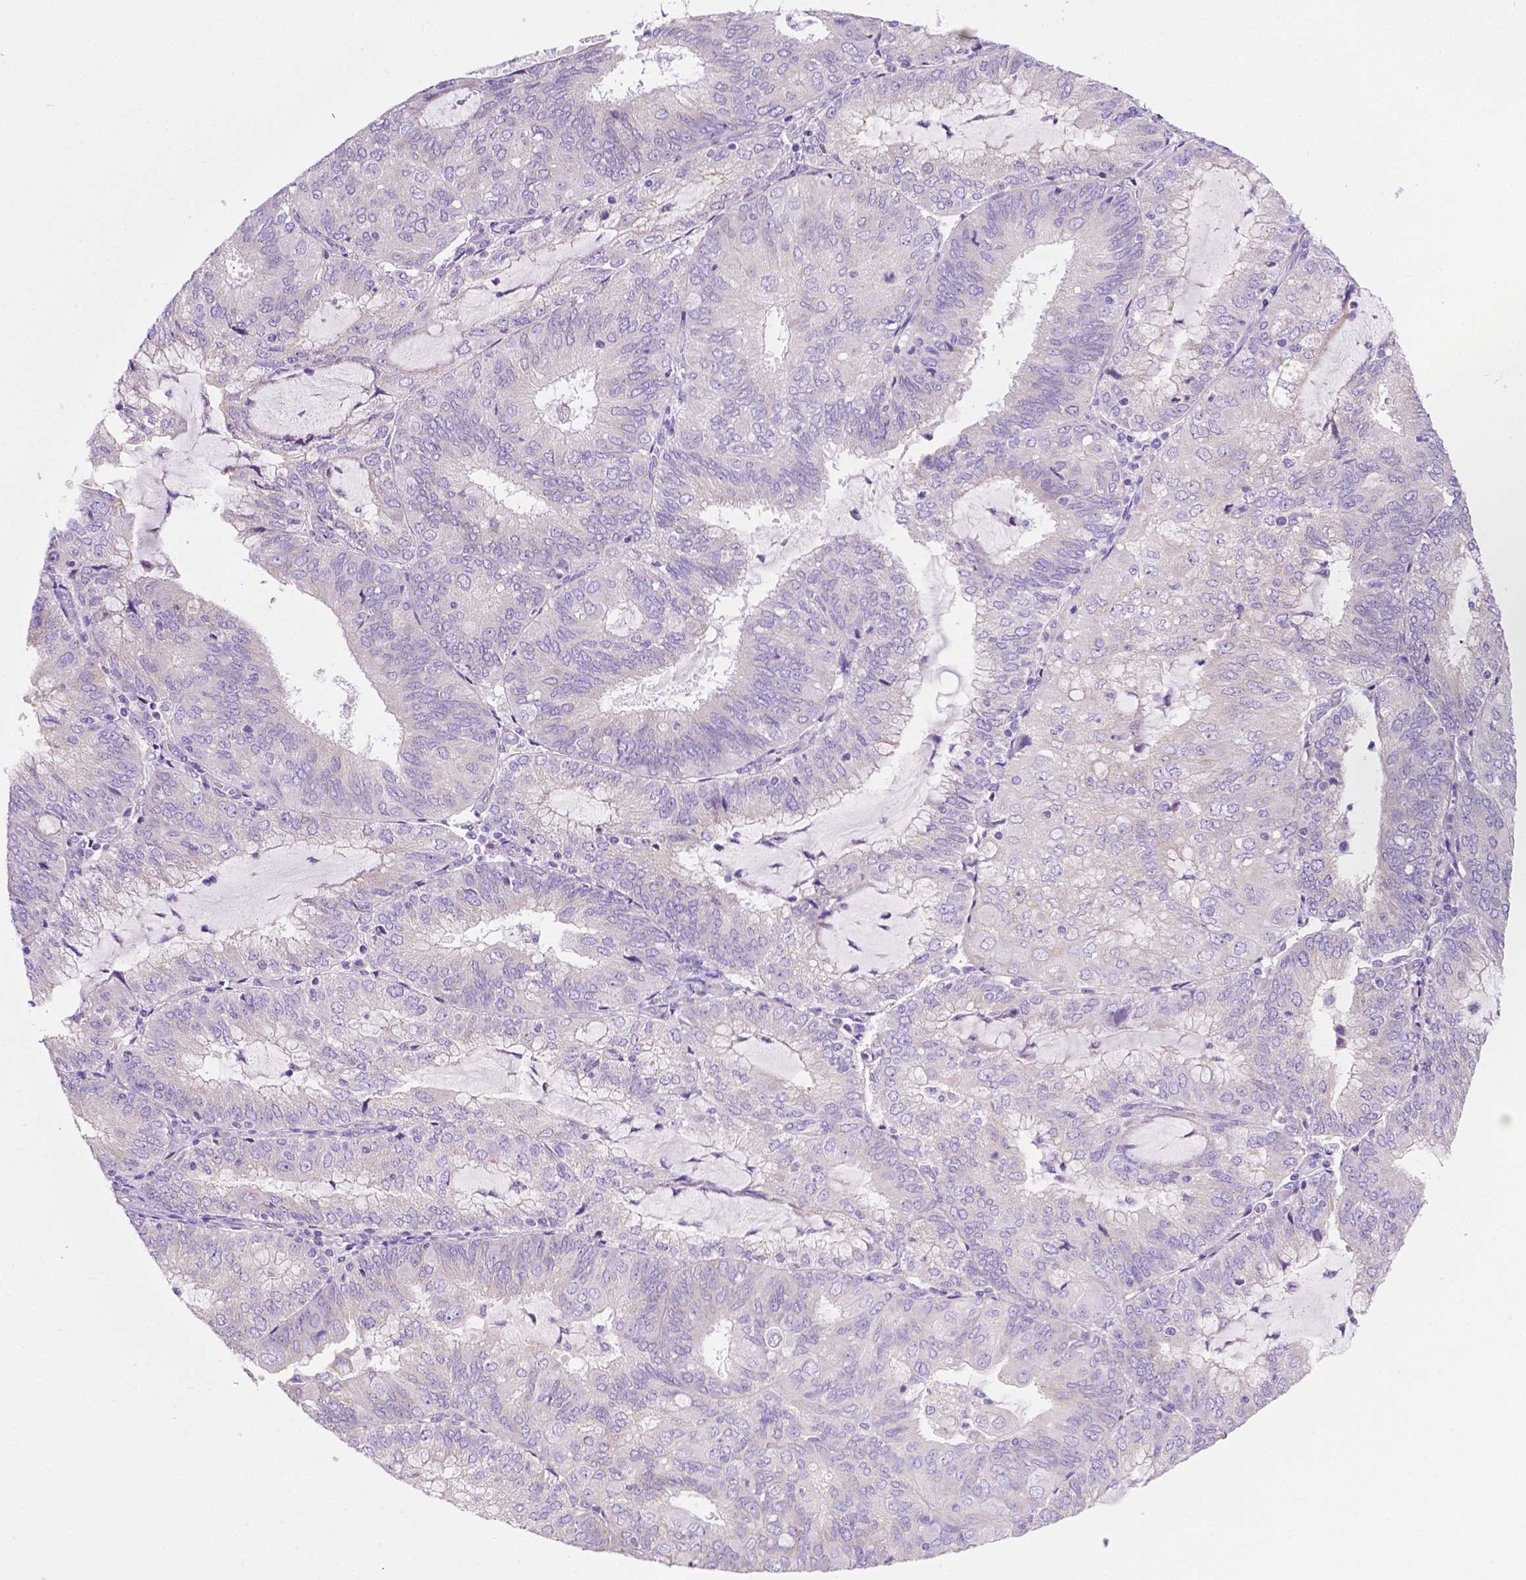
{"staining": {"intensity": "negative", "quantity": "none", "location": "none"}, "tissue": "endometrial cancer", "cell_type": "Tumor cells", "image_type": "cancer", "snomed": [{"axis": "morphology", "description": "Adenocarcinoma, NOS"}, {"axis": "topography", "description": "Endometrium"}], "caption": "This image is of endometrial cancer stained with IHC to label a protein in brown with the nuclei are counter-stained blue. There is no expression in tumor cells.", "gene": "CEACAM7", "patient": {"sex": "female", "age": 81}}